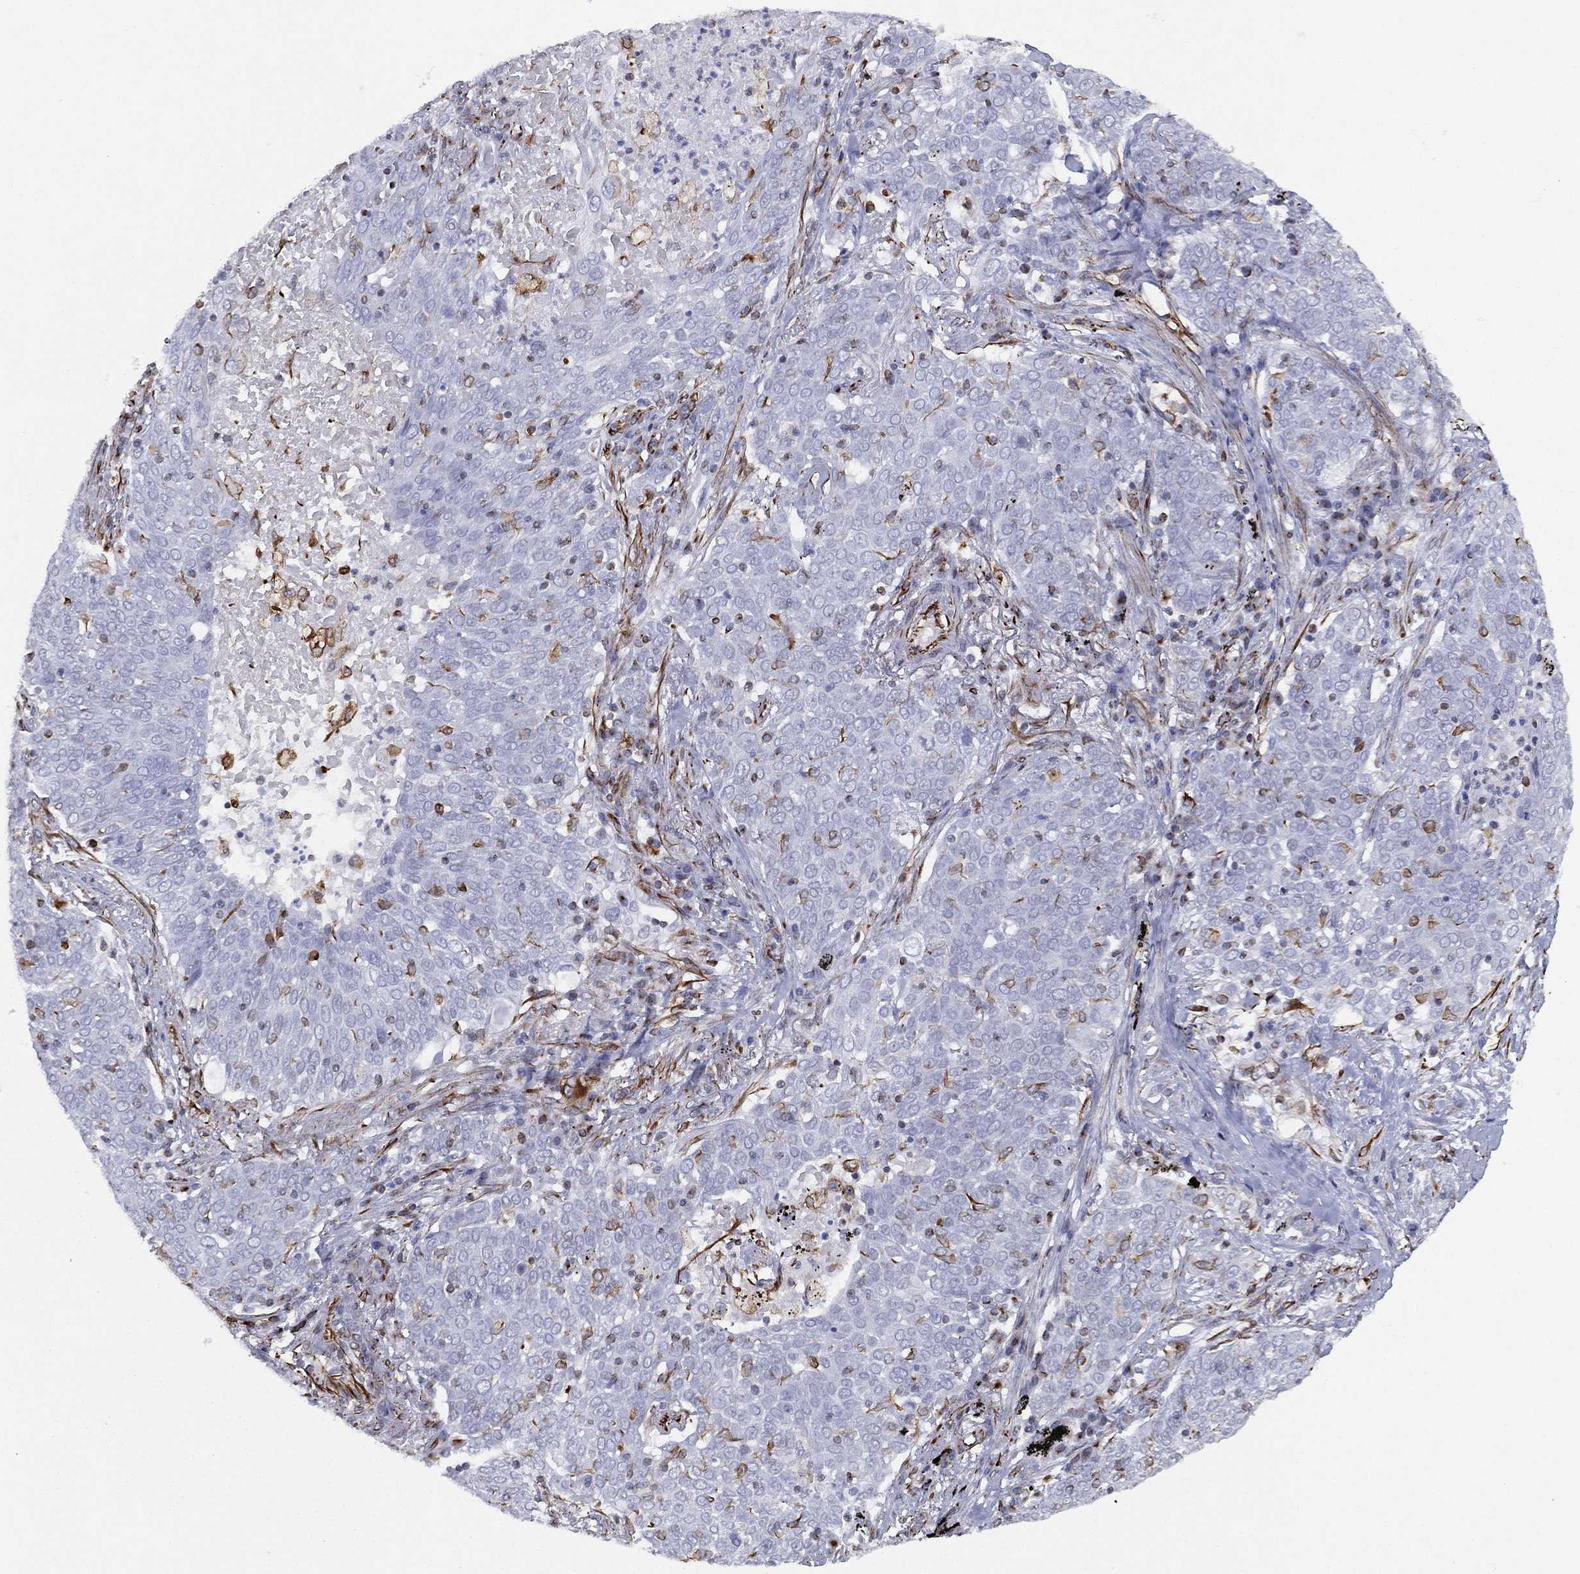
{"staining": {"intensity": "negative", "quantity": "none", "location": "none"}, "tissue": "lung cancer", "cell_type": "Tumor cells", "image_type": "cancer", "snomed": [{"axis": "morphology", "description": "Squamous cell carcinoma, NOS"}, {"axis": "topography", "description": "Lung"}], "caption": "Histopathology image shows no significant protein staining in tumor cells of lung cancer.", "gene": "MAS1", "patient": {"sex": "male", "age": 82}}